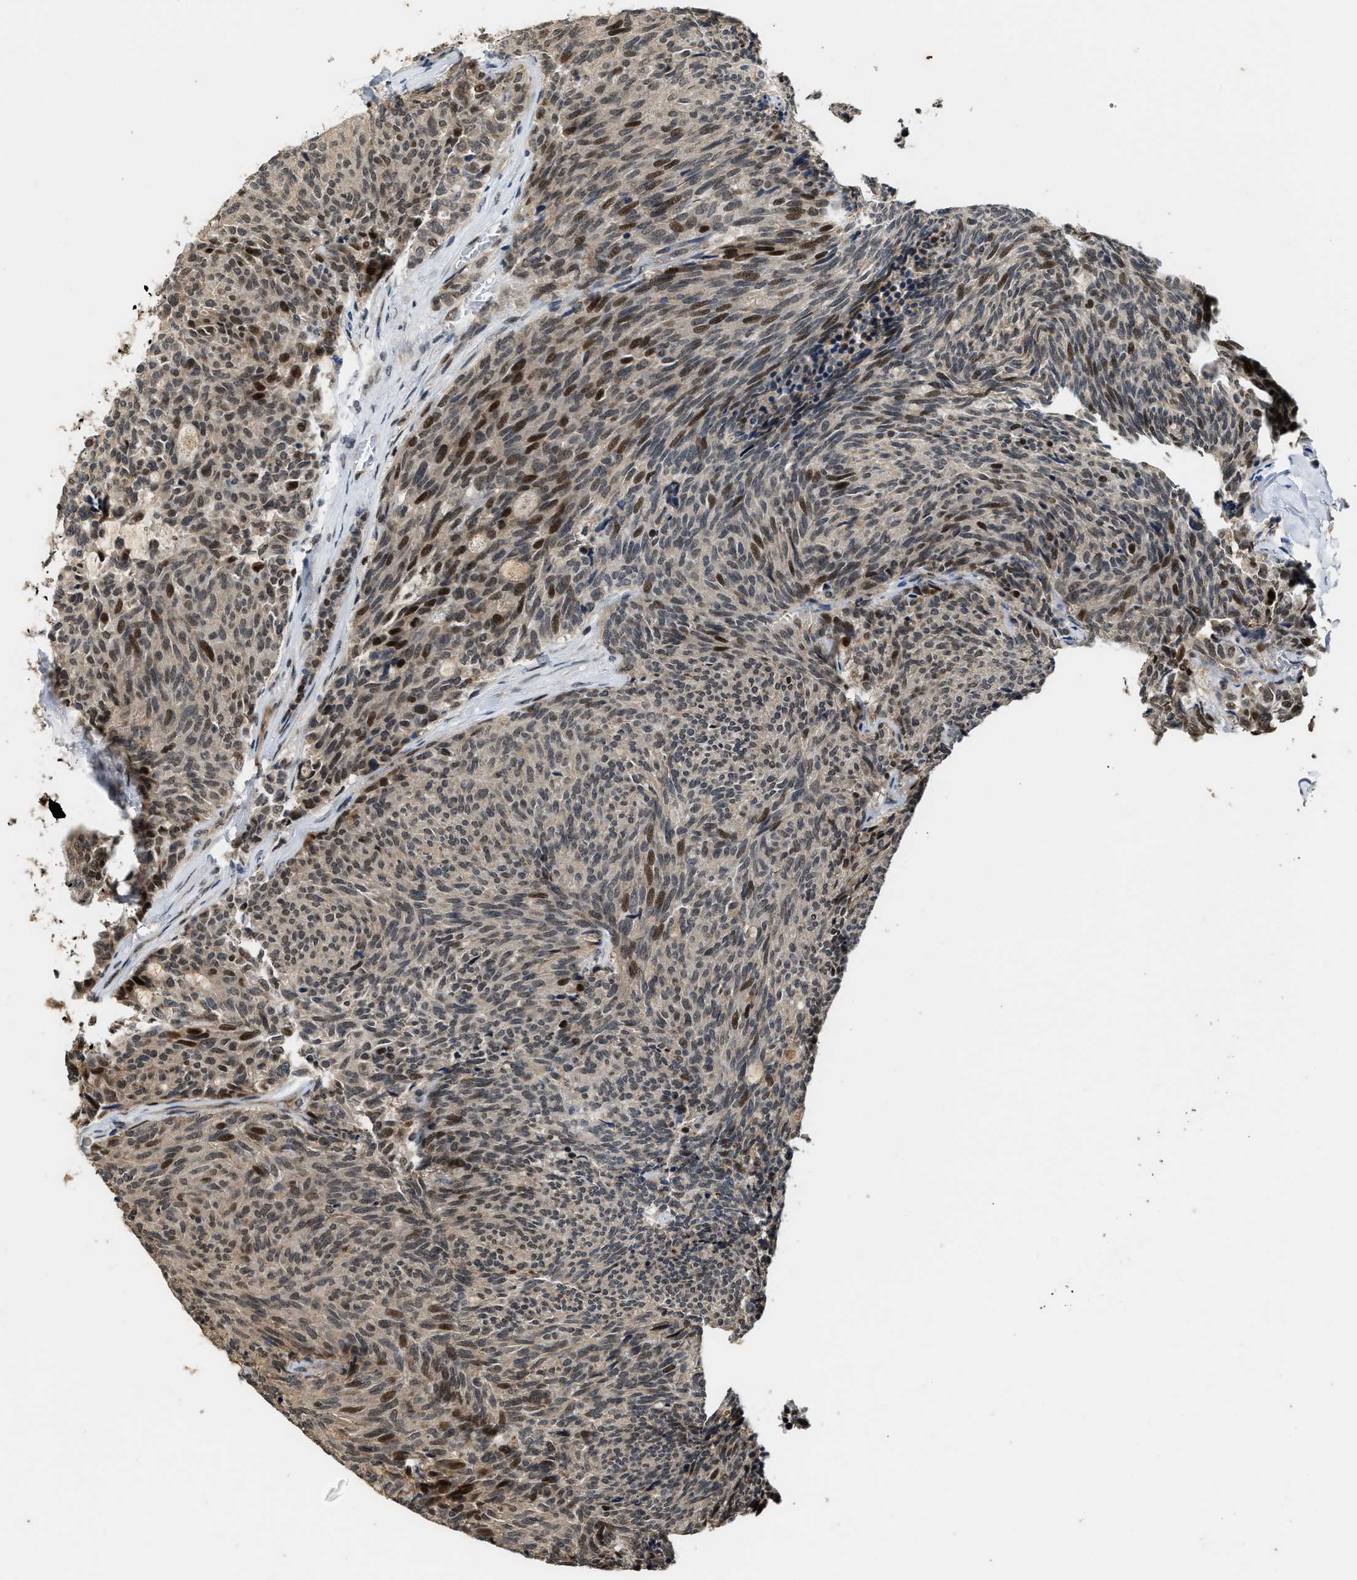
{"staining": {"intensity": "moderate", "quantity": "25%-75%", "location": "nuclear"}, "tissue": "carcinoid", "cell_type": "Tumor cells", "image_type": "cancer", "snomed": [{"axis": "morphology", "description": "Carcinoid, malignant, NOS"}, {"axis": "topography", "description": "Pancreas"}], "caption": "Immunohistochemical staining of human malignant carcinoid exhibits moderate nuclear protein staining in about 25%-75% of tumor cells.", "gene": "SERTAD2", "patient": {"sex": "female", "age": 54}}